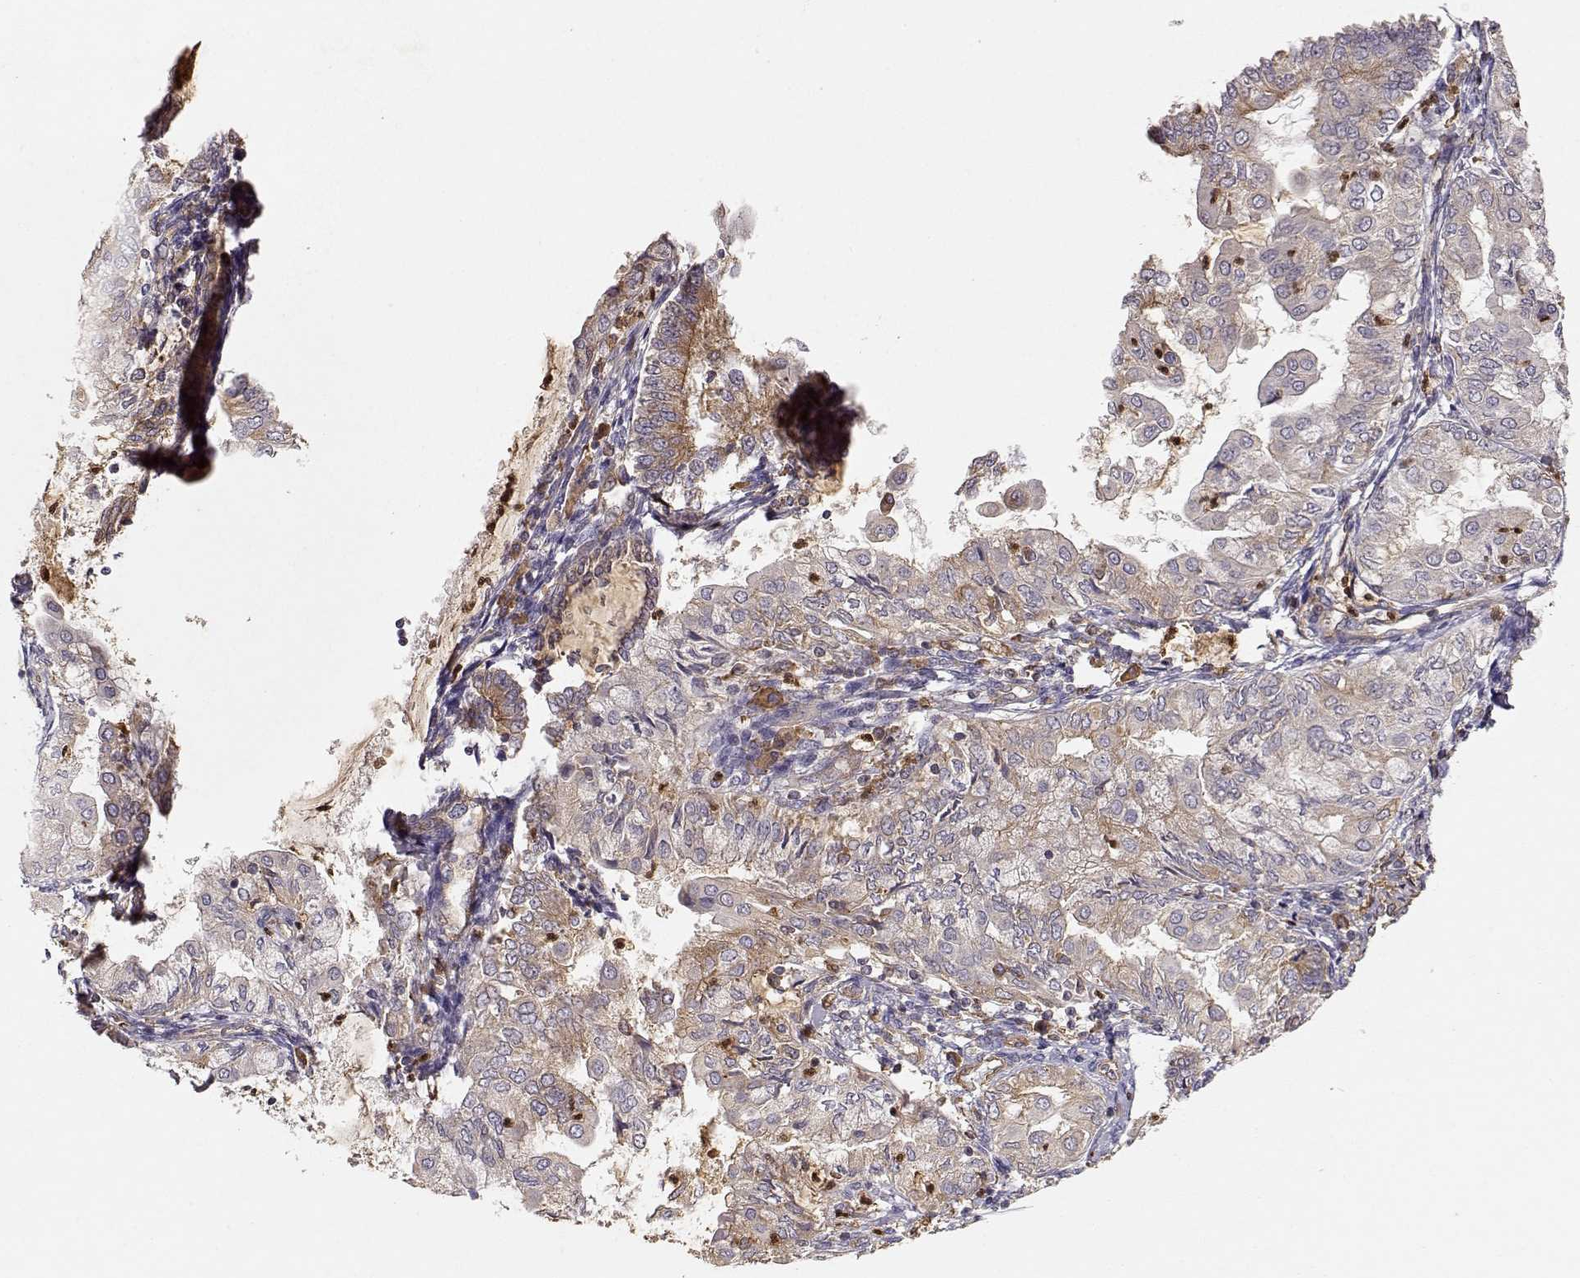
{"staining": {"intensity": "moderate", "quantity": "25%-75%", "location": "cytoplasmic/membranous"}, "tissue": "endometrial cancer", "cell_type": "Tumor cells", "image_type": "cancer", "snomed": [{"axis": "morphology", "description": "Adenocarcinoma, NOS"}, {"axis": "topography", "description": "Endometrium"}], "caption": "A photomicrograph showing moderate cytoplasmic/membranous staining in approximately 25%-75% of tumor cells in endometrial adenocarcinoma, as visualized by brown immunohistochemical staining.", "gene": "ARHGEF2", "patient": {"sex": "female", "age": 68}}